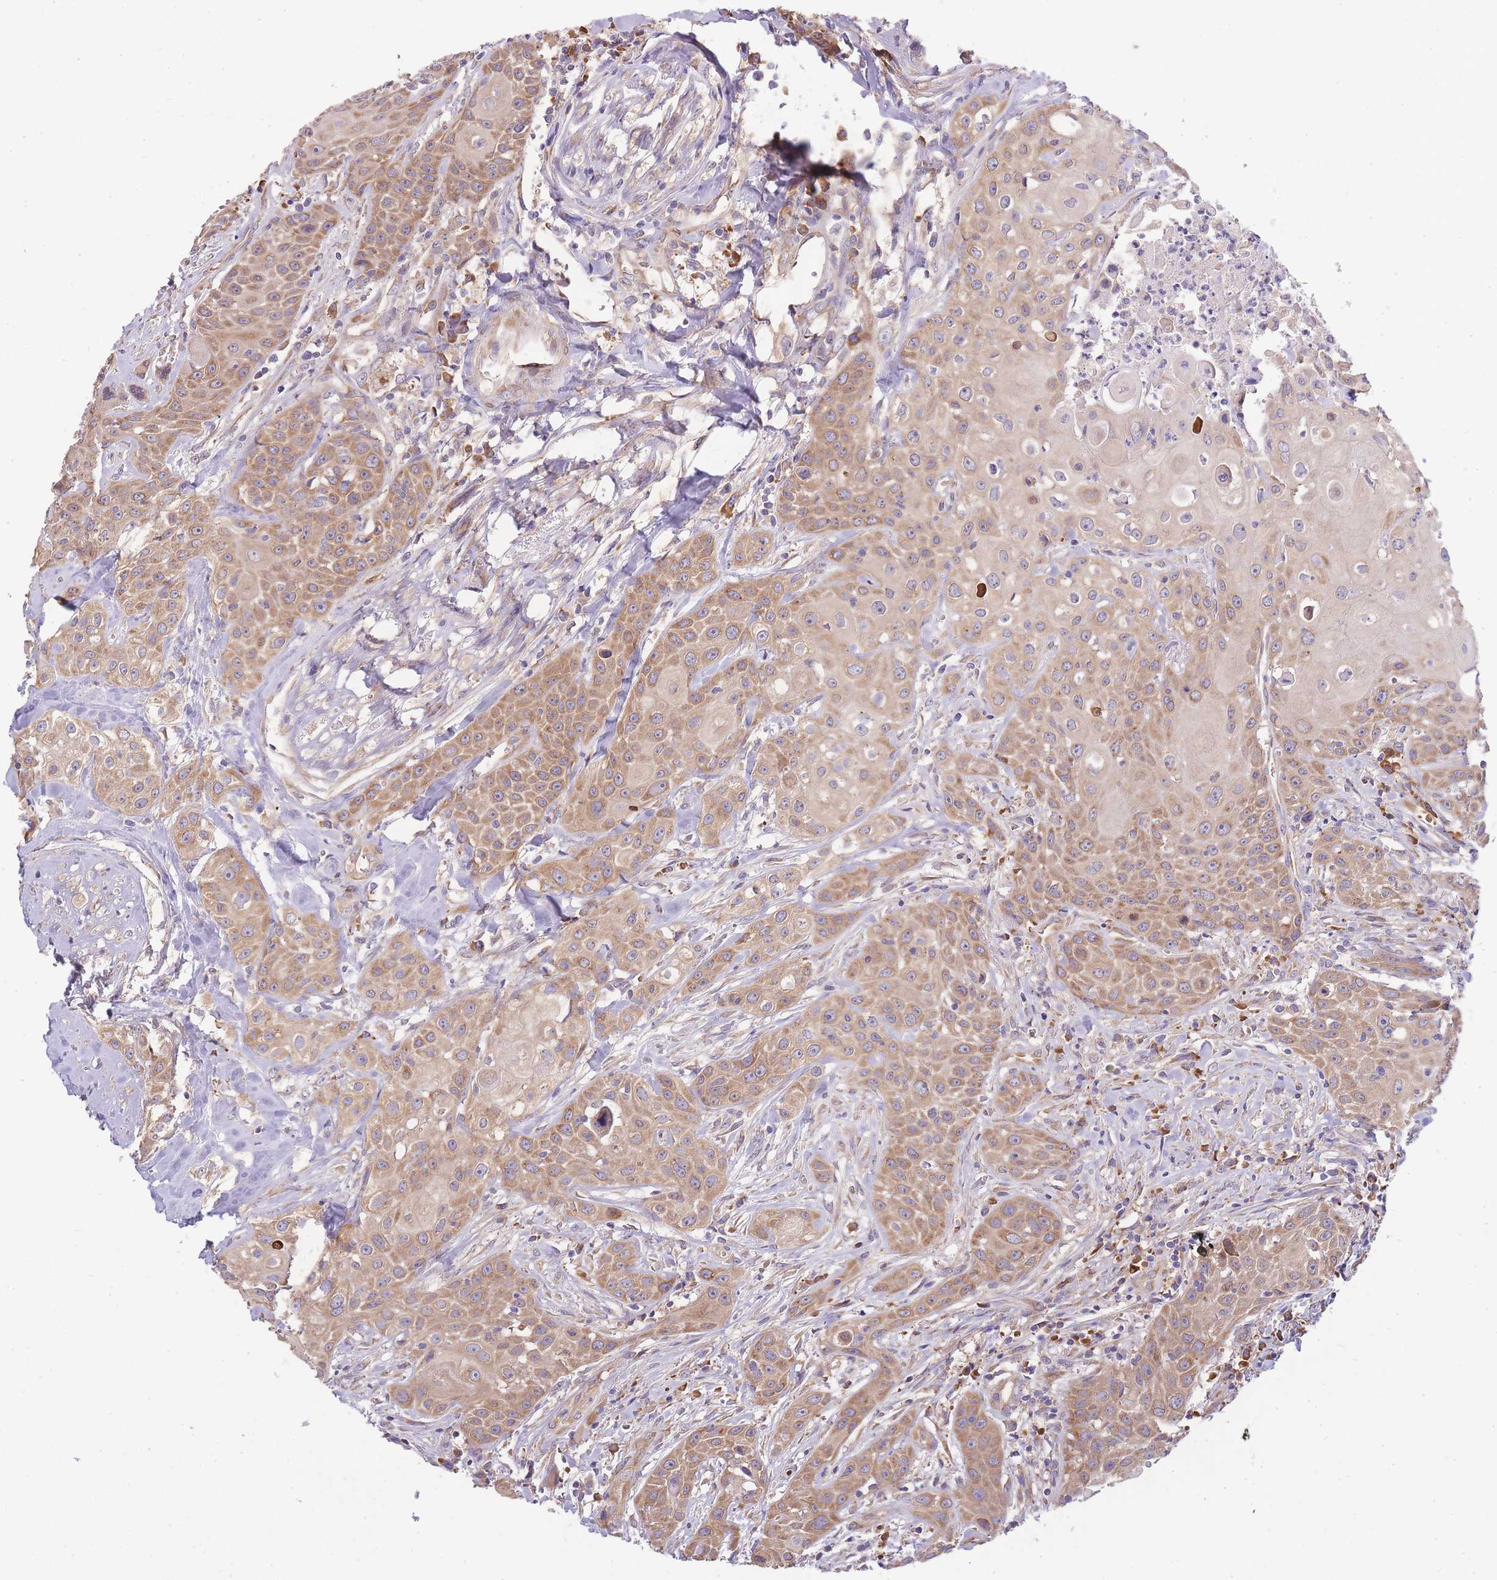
{"staining": {"intensity": "moderate", "quantity": ">75%", "location": "cytoplasmic/membranous"}, "tissue": "head and neck cancer", "cell_type": "Tumor cells", "image_type": "cancer", "snomed": [{"axis": "morphology", "description": "Squamous cell carcinoma, NOS"}, {"axis": "topography", "description": "Oral tissue"}, {"axis": "topography", "description": "Head-Neck"}], "caption": "Head and neck squamous cell carcinoma stained with DAB IHC demonstrates medium levels of moderate cytoplasmic/membranous expression in about >75% of tumor cells. (DAB IHC with brightfield microscopy, high magnification).", "gene": "BEX1", "patient": {"sex": "female", "age": 82}}